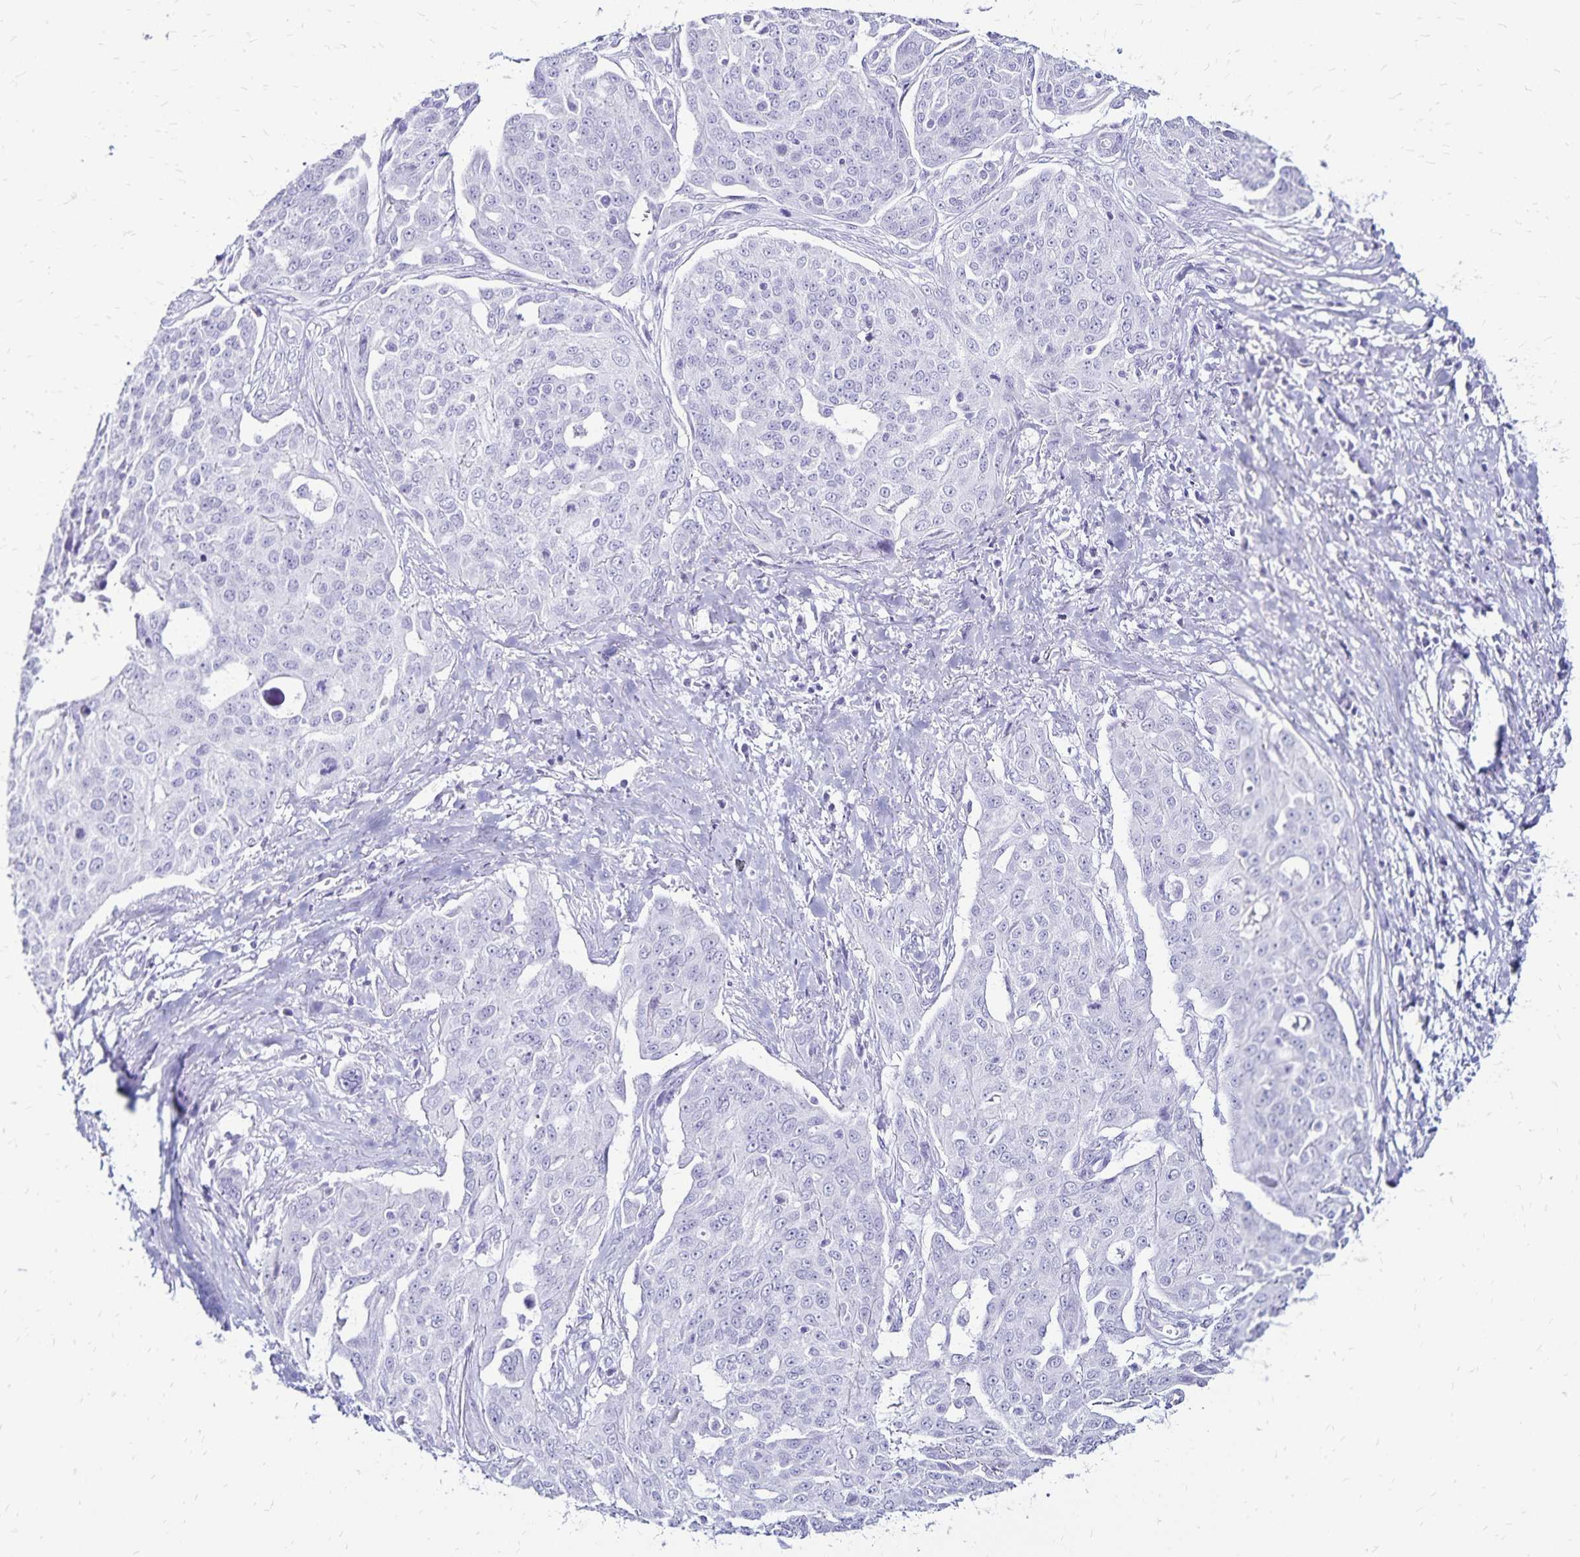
{"staining": {"intensity": "negative", "quantity": "none", "location": "none"}, "tissue": "ovarian cancer", "cell_type": "Tumor cells", "image_type": "cancer", "snomed": [{"axis": "morphology", "description": "Carcinoma, endometroid"}, {"axis": "topography", "description": "Ovary"}], "caption": "A photomicrograph of ovarian cancer stained for a protein shows no brown staining in tumor cells. Brightfield microscopy of IHC stained with DAB (3,3'-diaminobenzidine) (brown) and hematoxylin (blue), captured at high magnification.", "gene": "LIN28B", "patient": {"sex": "female", "age": 70}}